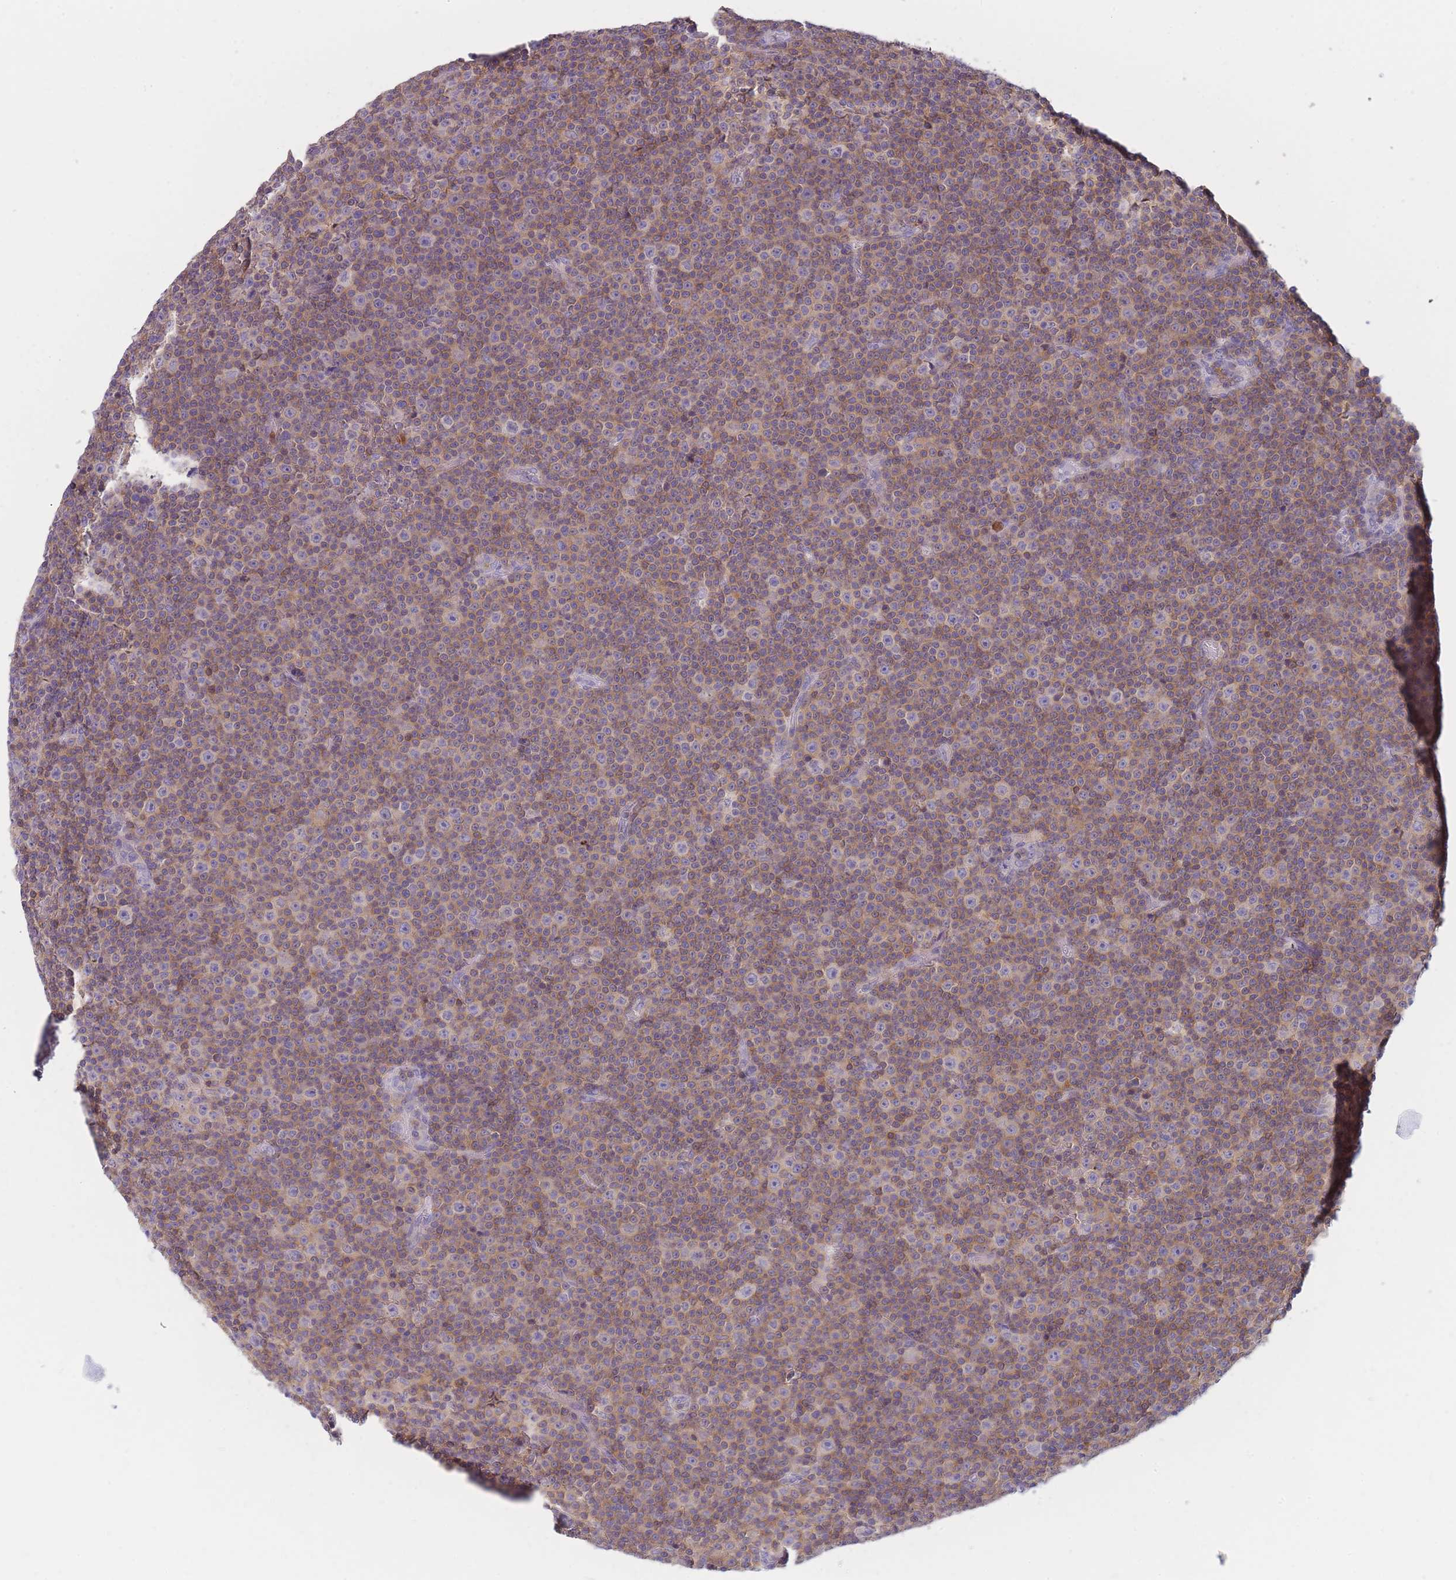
{"staining": {"intensity": "moderate", "quantity": "25%-75%", "location": "cytoplasmic/membranous"}, "tissue": "lymphoma", "cell_type": "Tumor cells", "image_type": "cancer", "snomed": [{"axis": "morphology", "description": "Malignant lymphoma, non-Hodgkin's type, Low grade"}, {"axis": "topography", "description": "Lymph node"}], "caption": "This is an image of immunohistochemistry (IHC) staining of low-grade malignant lymphoma, non-Hodgkin's type, which shows moderate positivity in the cytoplasmic/membranous of tumor cells.", "gene": "ST3GAL4", "patient": {"sex": "female", "age": 67}}